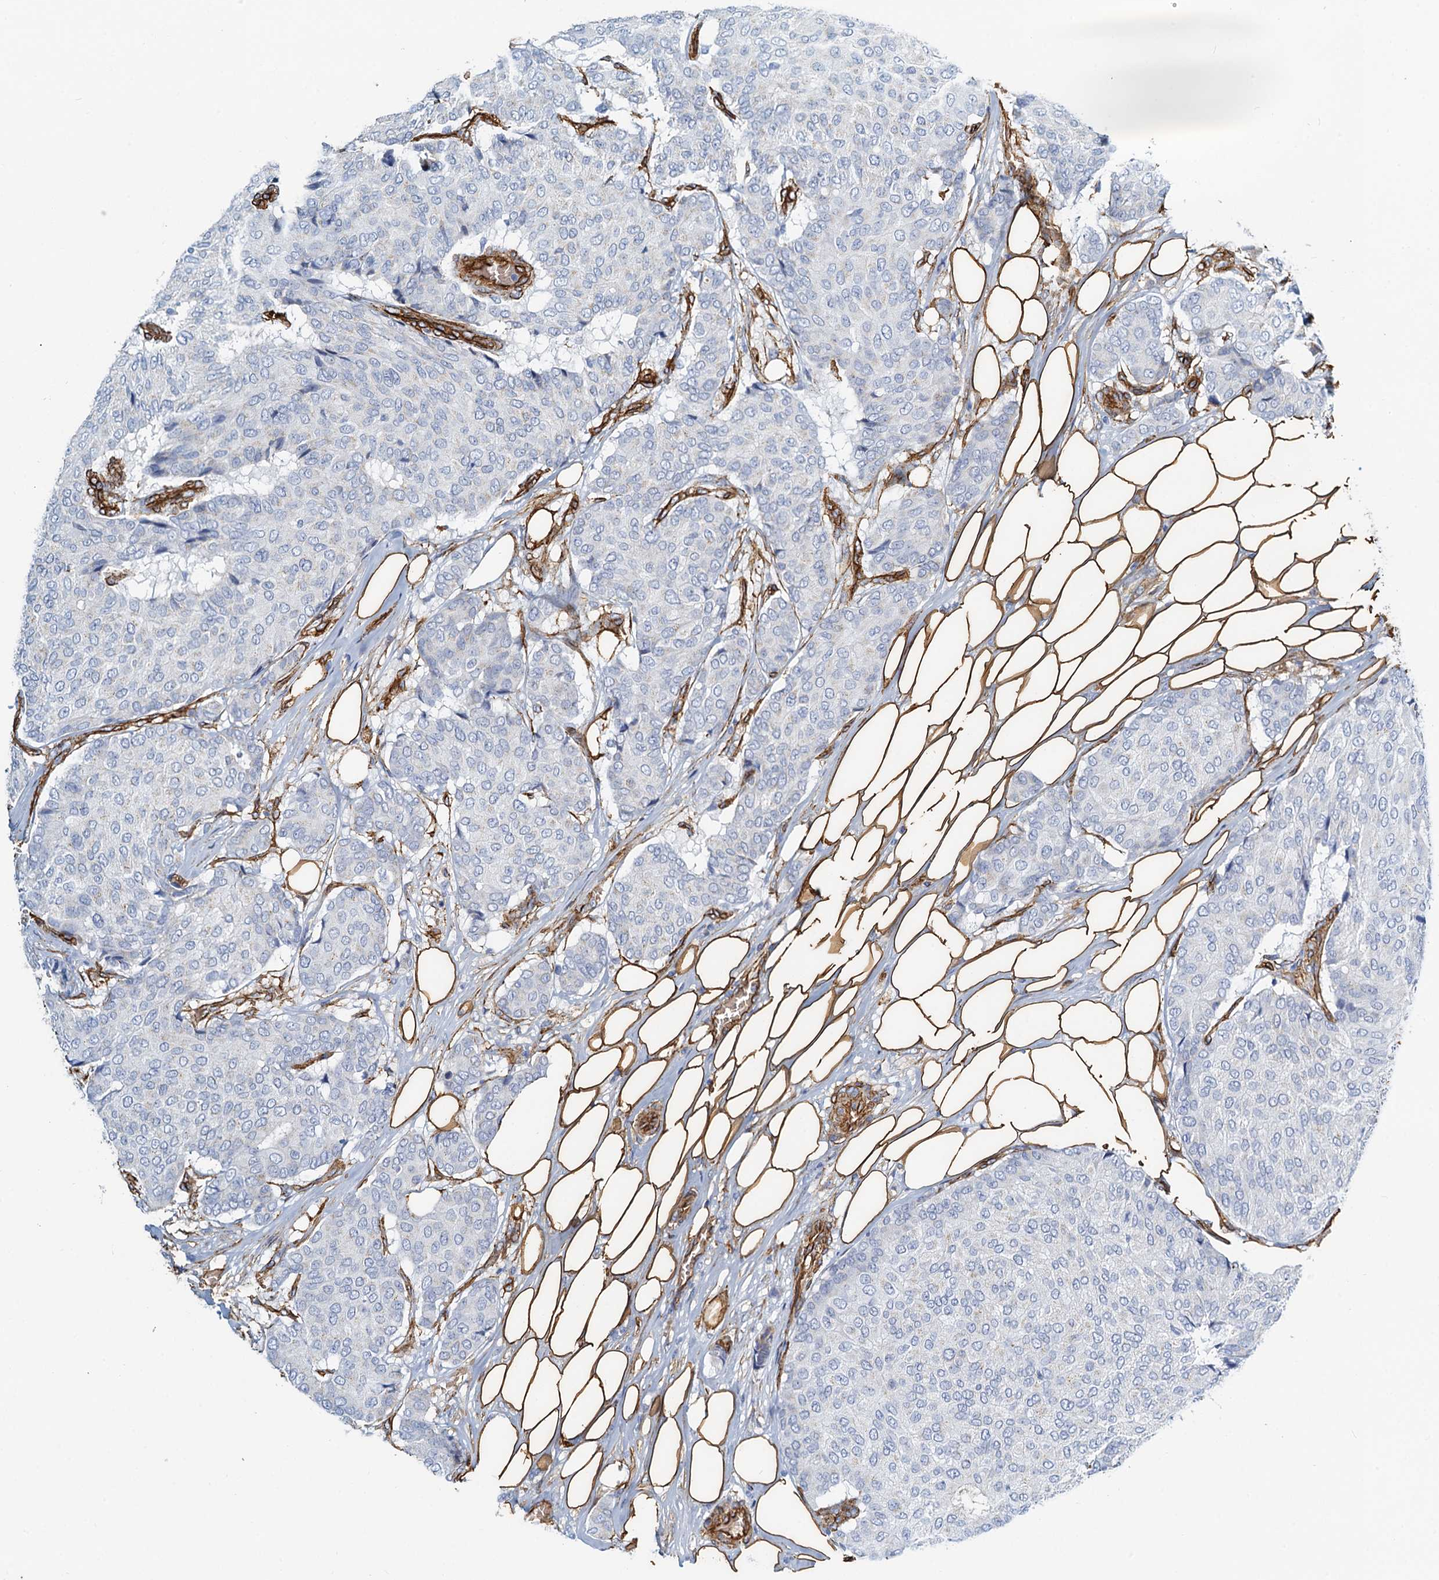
{"staining": {"intensity": "negative", "quantity": "none", "location": "none"}, "tissue": "breast cancer", "cell_type": "Tumor cells", "image_type": "cancer", "snomed": [{"axis": "morphology", "description": "Duct carcinoma"}, {"axis": "topography", "description": "Breast"}], "caption": "Immunohistochemical staining of human breast cancer (infiltrating ductal carcinoma) displays no significant staining in tumor cells. Brightfield microscopy of IHC stained with DAB (3,3'-diaminobenzidine) (brown) and hematoxylin (blue), captured at high magnification.", "gene": "DGKG", "patient": {"sex": "female", "age": 75}}